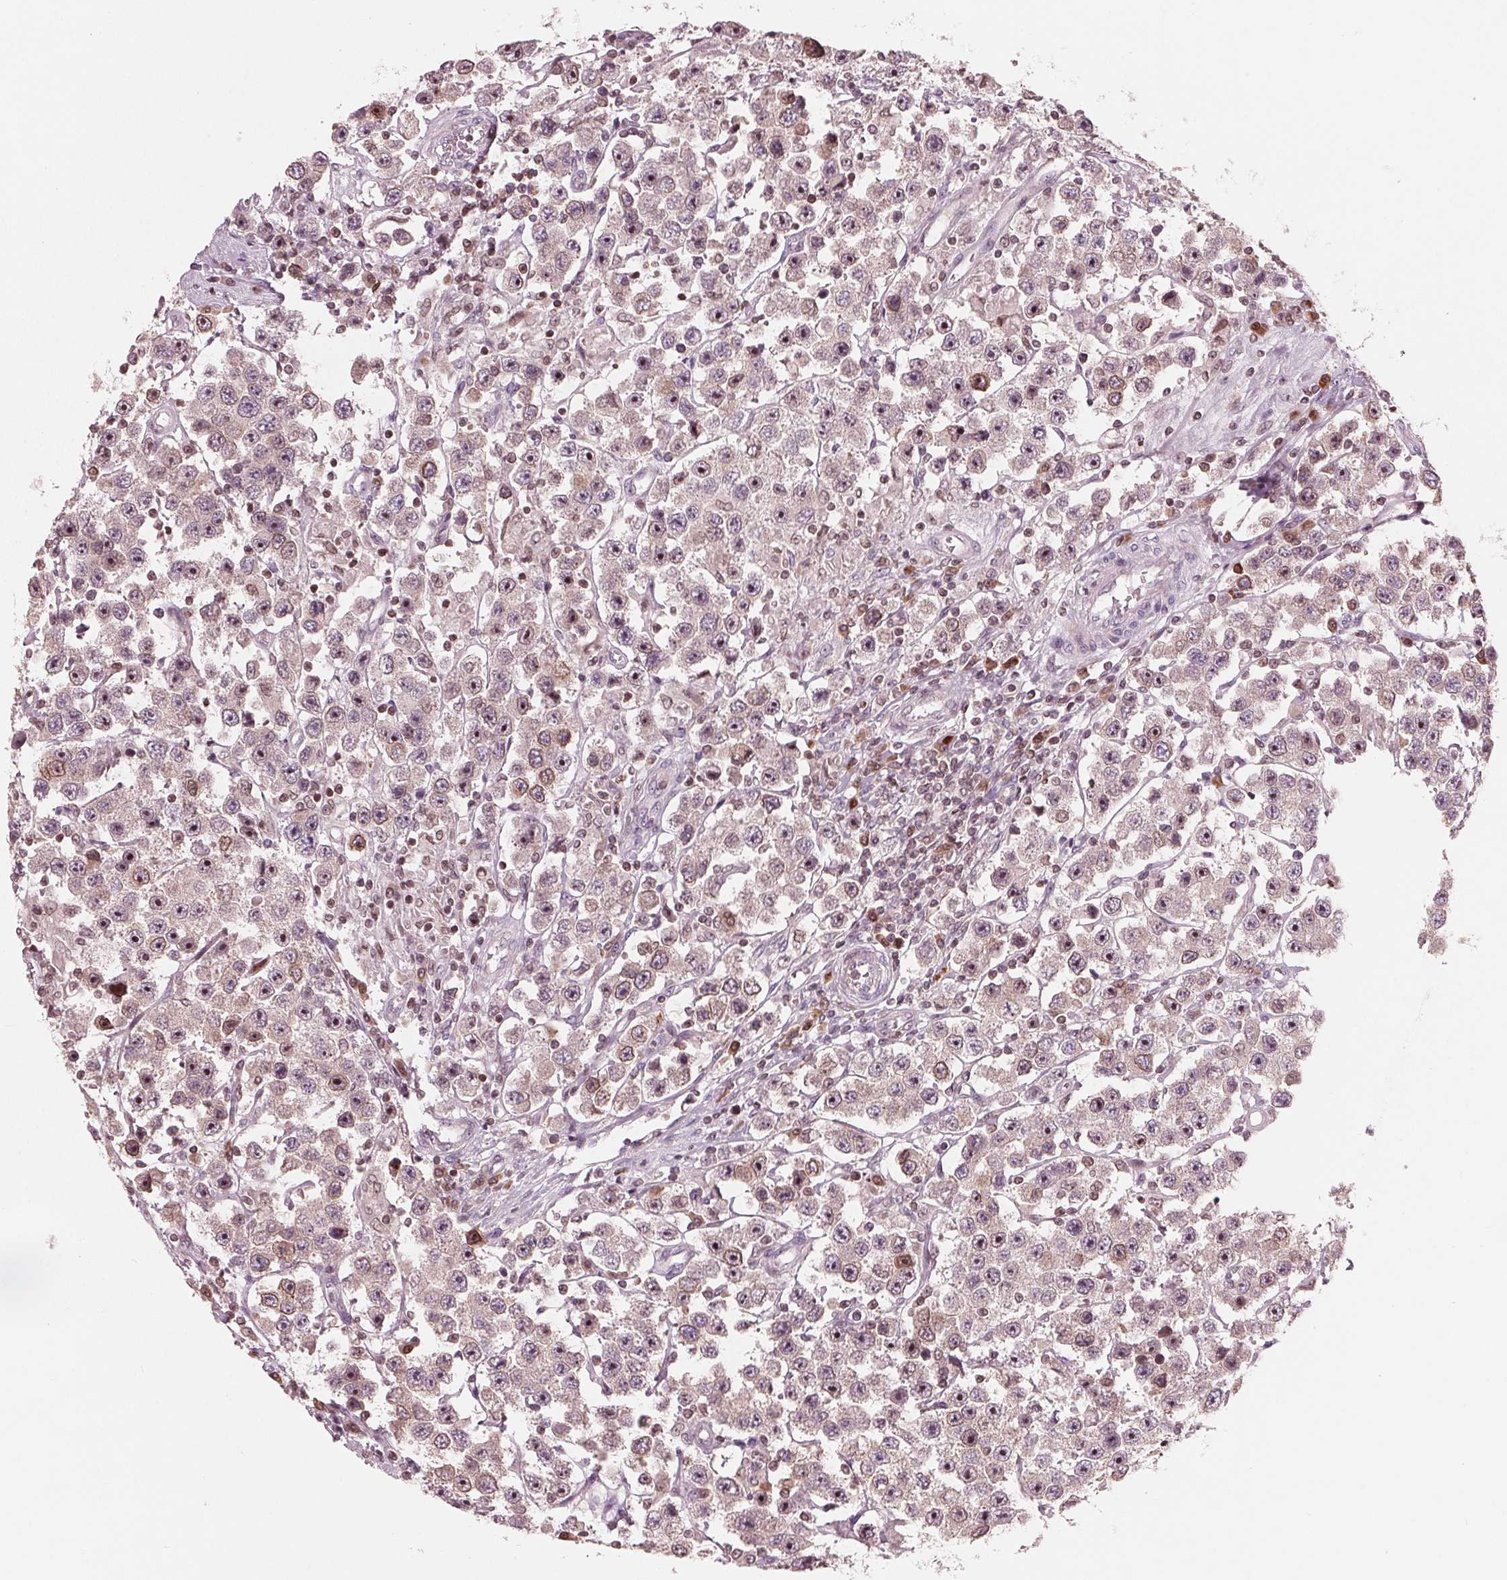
{"staining": {"intensity": "strong", "quantity": "25%-75%", "location": "nuclear"}, "tissue": "testis cancer", "cell_type": "Tumor cells", "image_type": "cancer", "snomed": [{"axis": "morphology", "description": "Seminoma, NOS"}, {"axis": "topography", "description": "Testis"}], "caption": "Testis cancer stained with immunohistochemistry (IHC) exhibits strong nuclear positivity in approximately 25%-75% of tumor cells. (DAB (3,3'-diaminobenzidine) IHC, brown staining for protein, blue staining for nuclei).", "gene": "NUP210", "patient": {"sex": "male", "age": 45}}